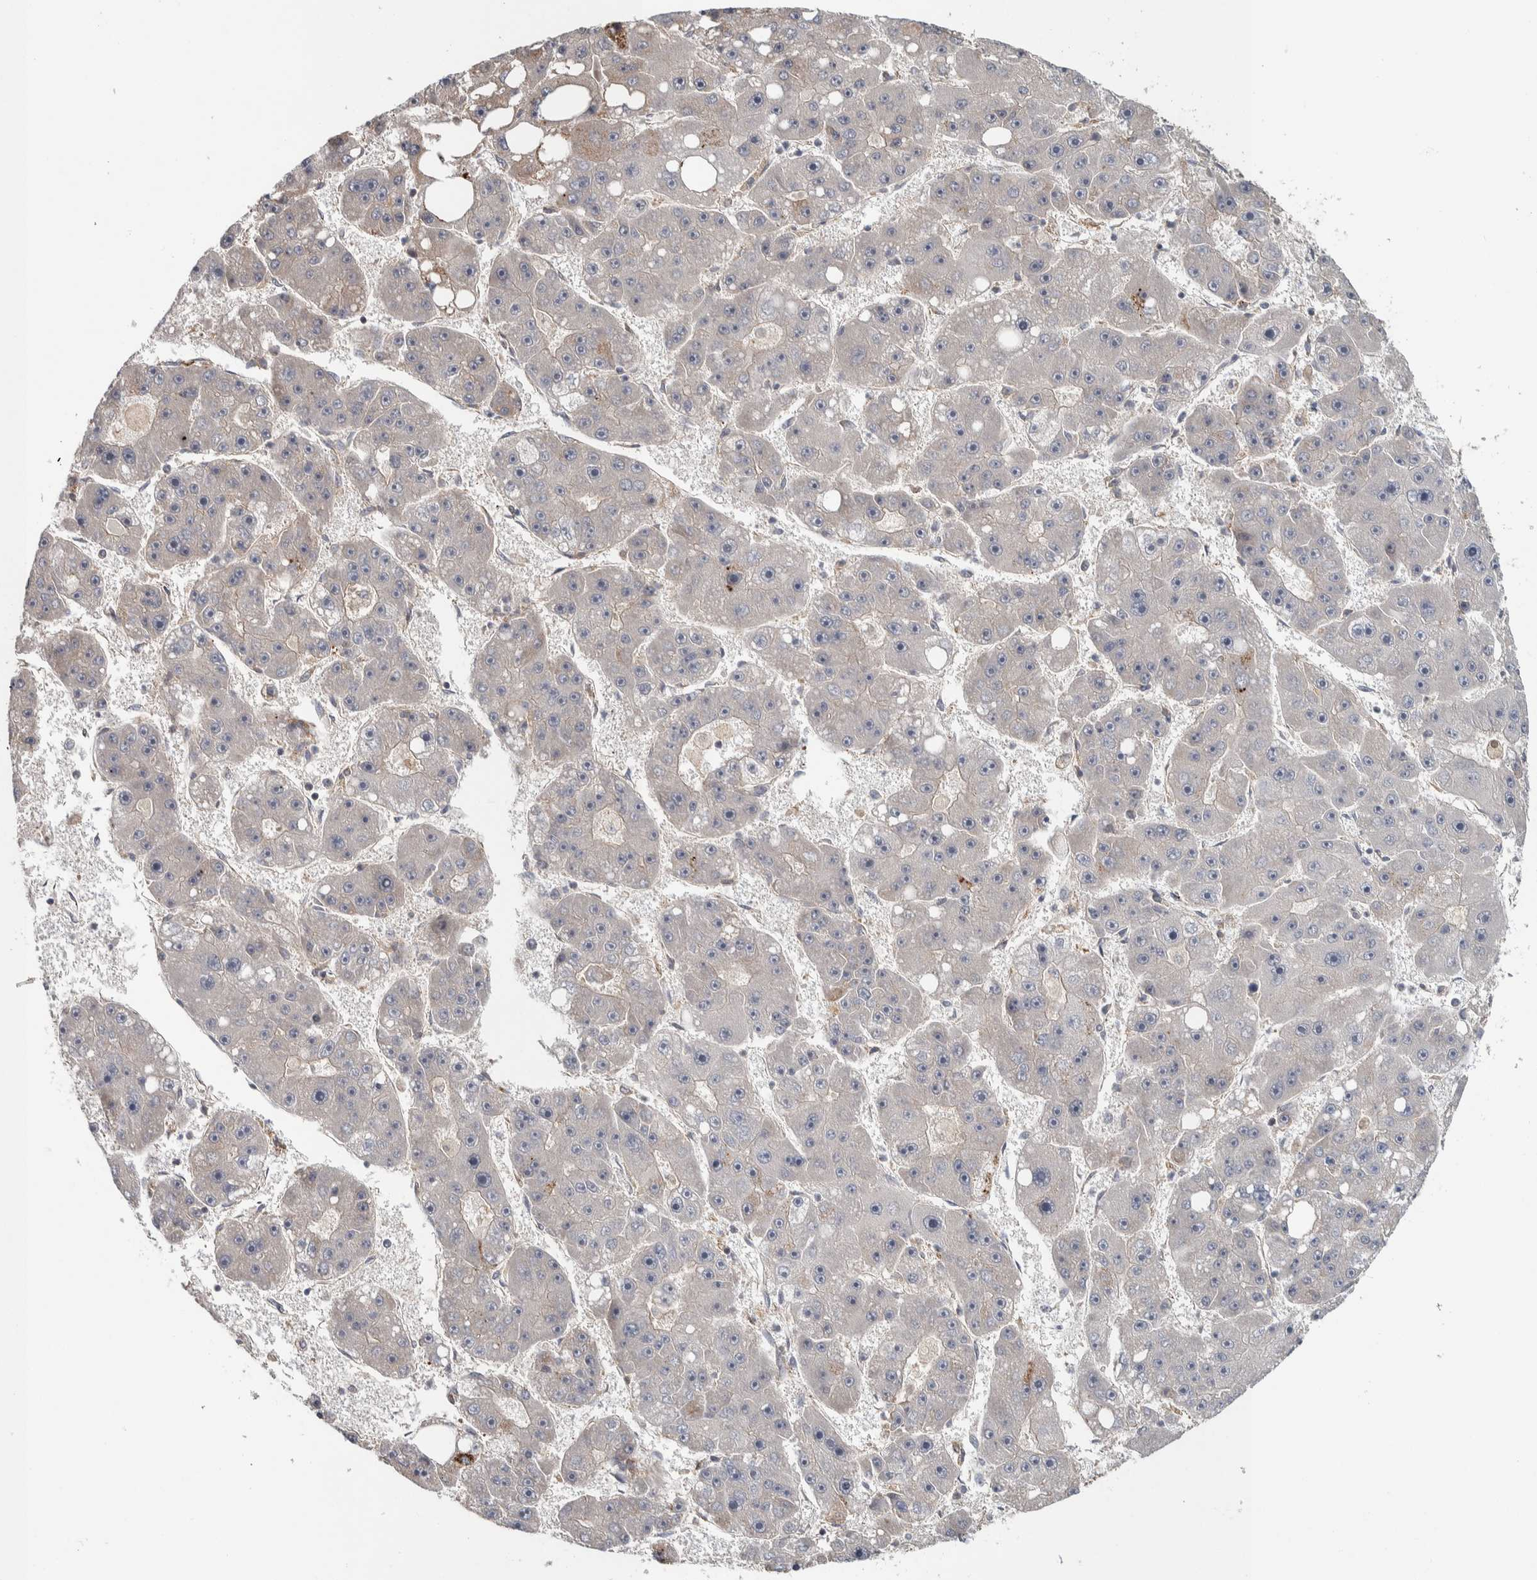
{"staining": {"intensity": "negative", "quantity": "none", "location": "none"}, "tissue": "liver cancer", "cell_type": "Tumor cells", "image_type": "cancer", "snomed": [{"axis": "morphology", "description": "Carcinoma, Hepatocellular, NOS"}, {"axis": "topography", "description": "Liver"}], "caption": "The micrograph demonstrates no staining of tumor cells in liver cancer.", "gene": "TBC1D31", "patient": {"sex": "female", "age": 61}}